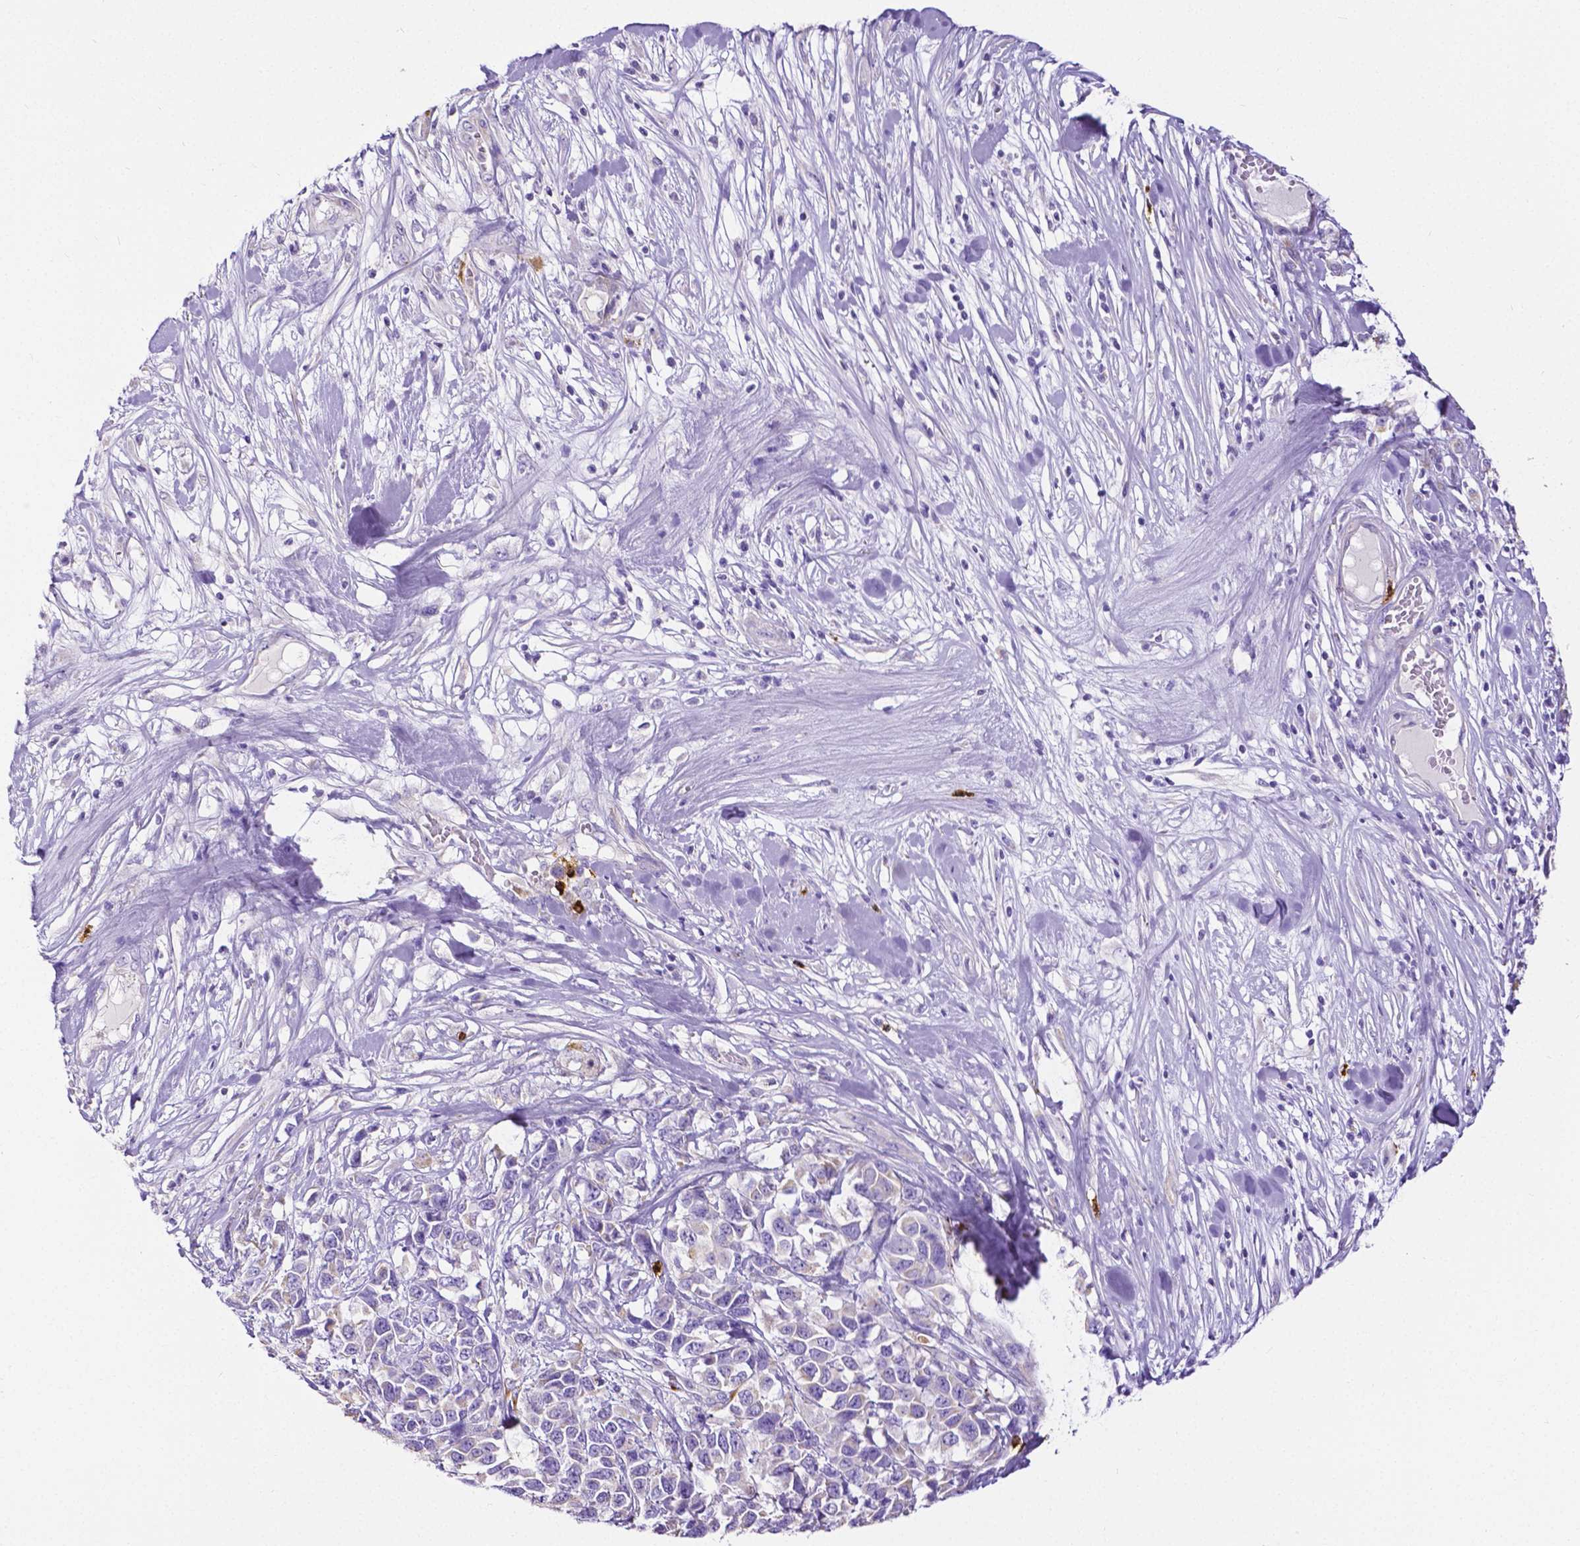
{"staining": {"intensity": "negative", "quantity": "none", "location": "none"}, "tissue": "melanoma", "cell_type": "Tumor cells", "image_type": "cancer", "snomed": [{"axis": "morphology", "description": "Malignant melanoma, Metastatic site"}, {"axis": "topography", "description": "Skin"}], "caption": "High power microscopy image of an IHC histopathology image of malignant melanoma (metastatic site), revealing no significant staining in tumor cells.", "gene": "MMP9", "patient": {"sex": "male", "age": 84}}